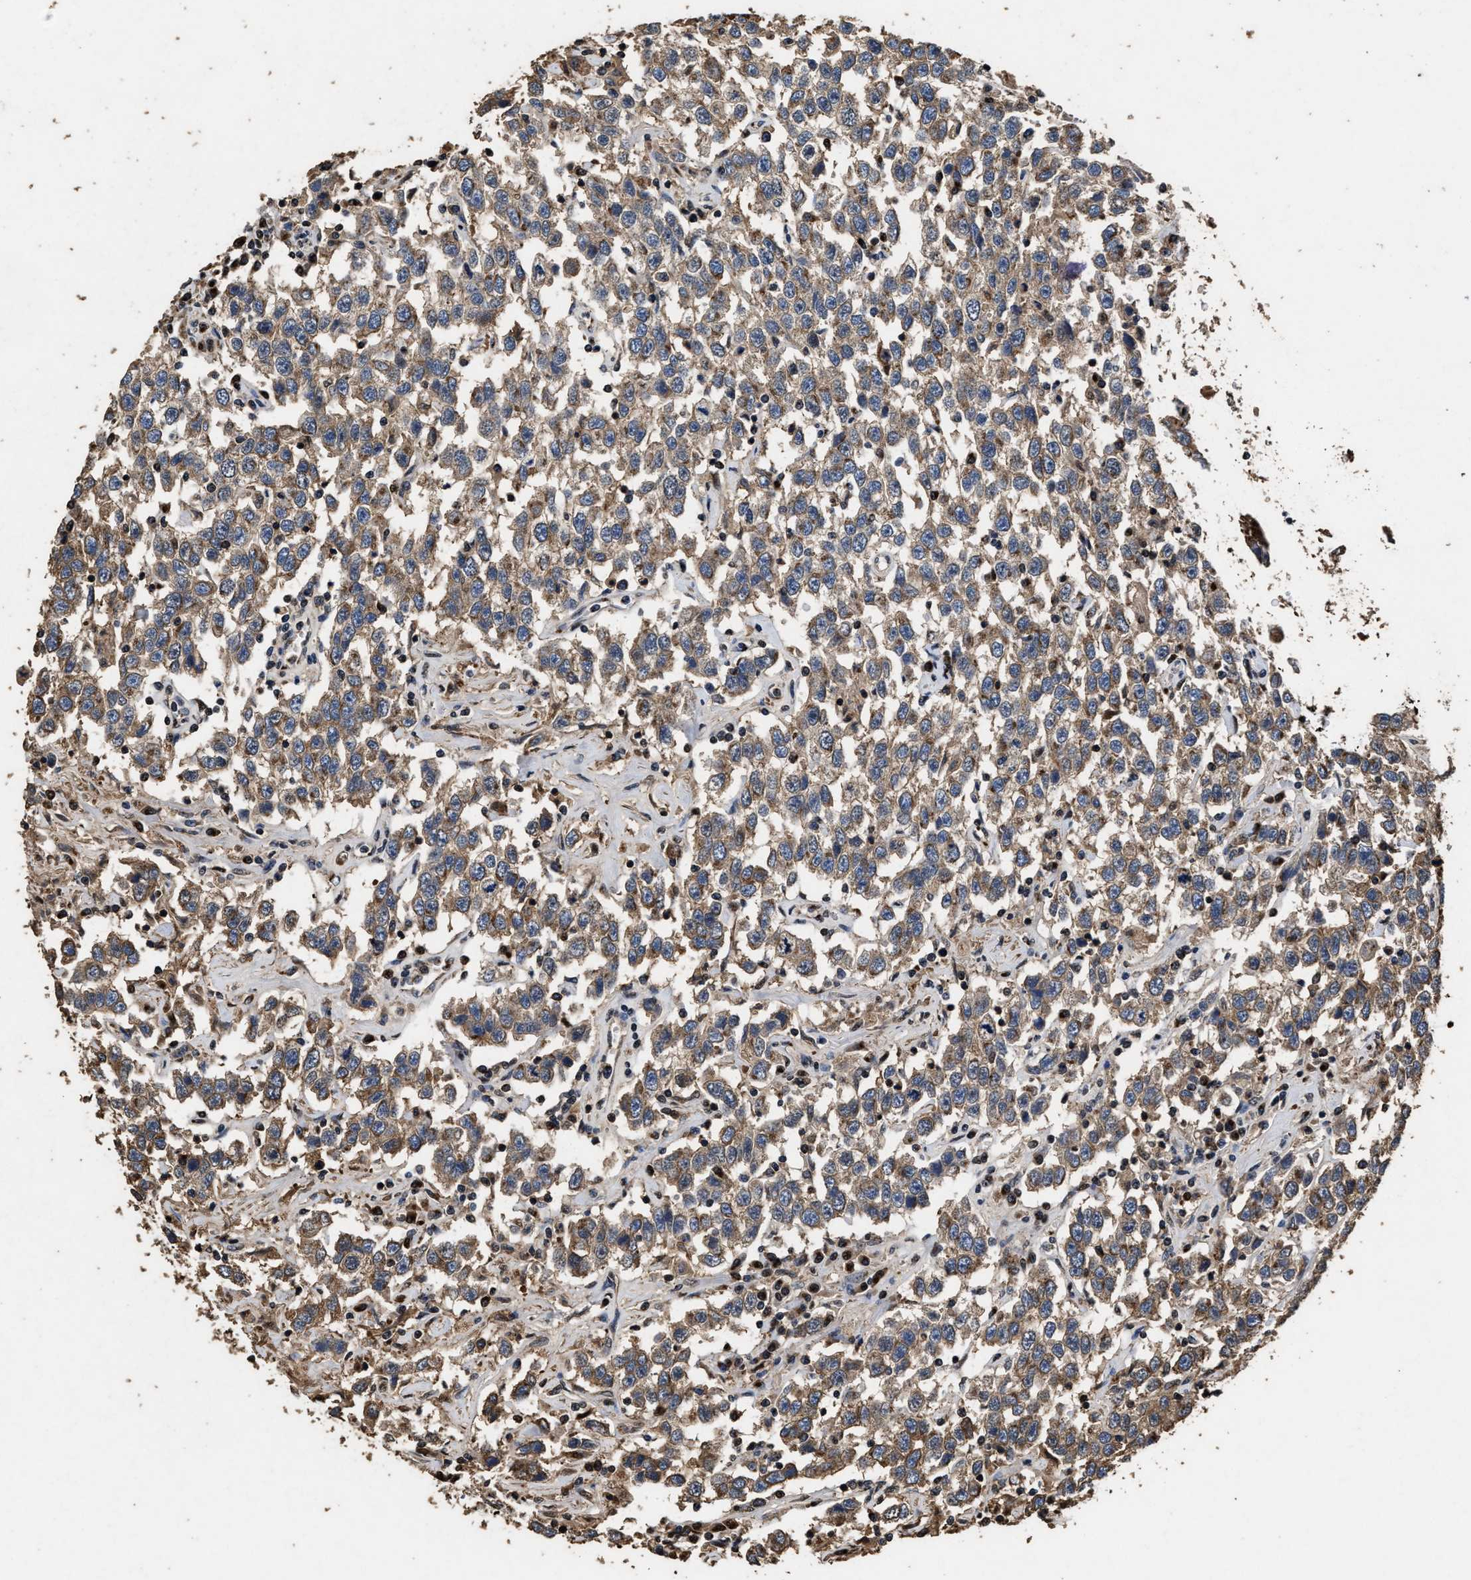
{"staining": {"intensity": "weak", "quantity": ">75%", "location": "cytoplasmic/membranous"}, "tissue": "testis cancer", "cell_type": "Tumor cells", "image_type": "cancer", "snomed": [{"axis": "morphology", "description": "Seminoma, NOS"}, {"axis": "topography", "description": "Testis"}], "caption": "Immunohistochemical staining of human testis seminoma exhibits low levels of weak cytoplasmic/membranous expression in about >75% of tumor cells. (Stains: DAB (3,3'-diaminobenzidine) in brown, nuclei in blue, Microscopy: brightfield microscopy at high magnification).", "gene": "TPST2", "patient": {"sex": "male", "age": 41}}